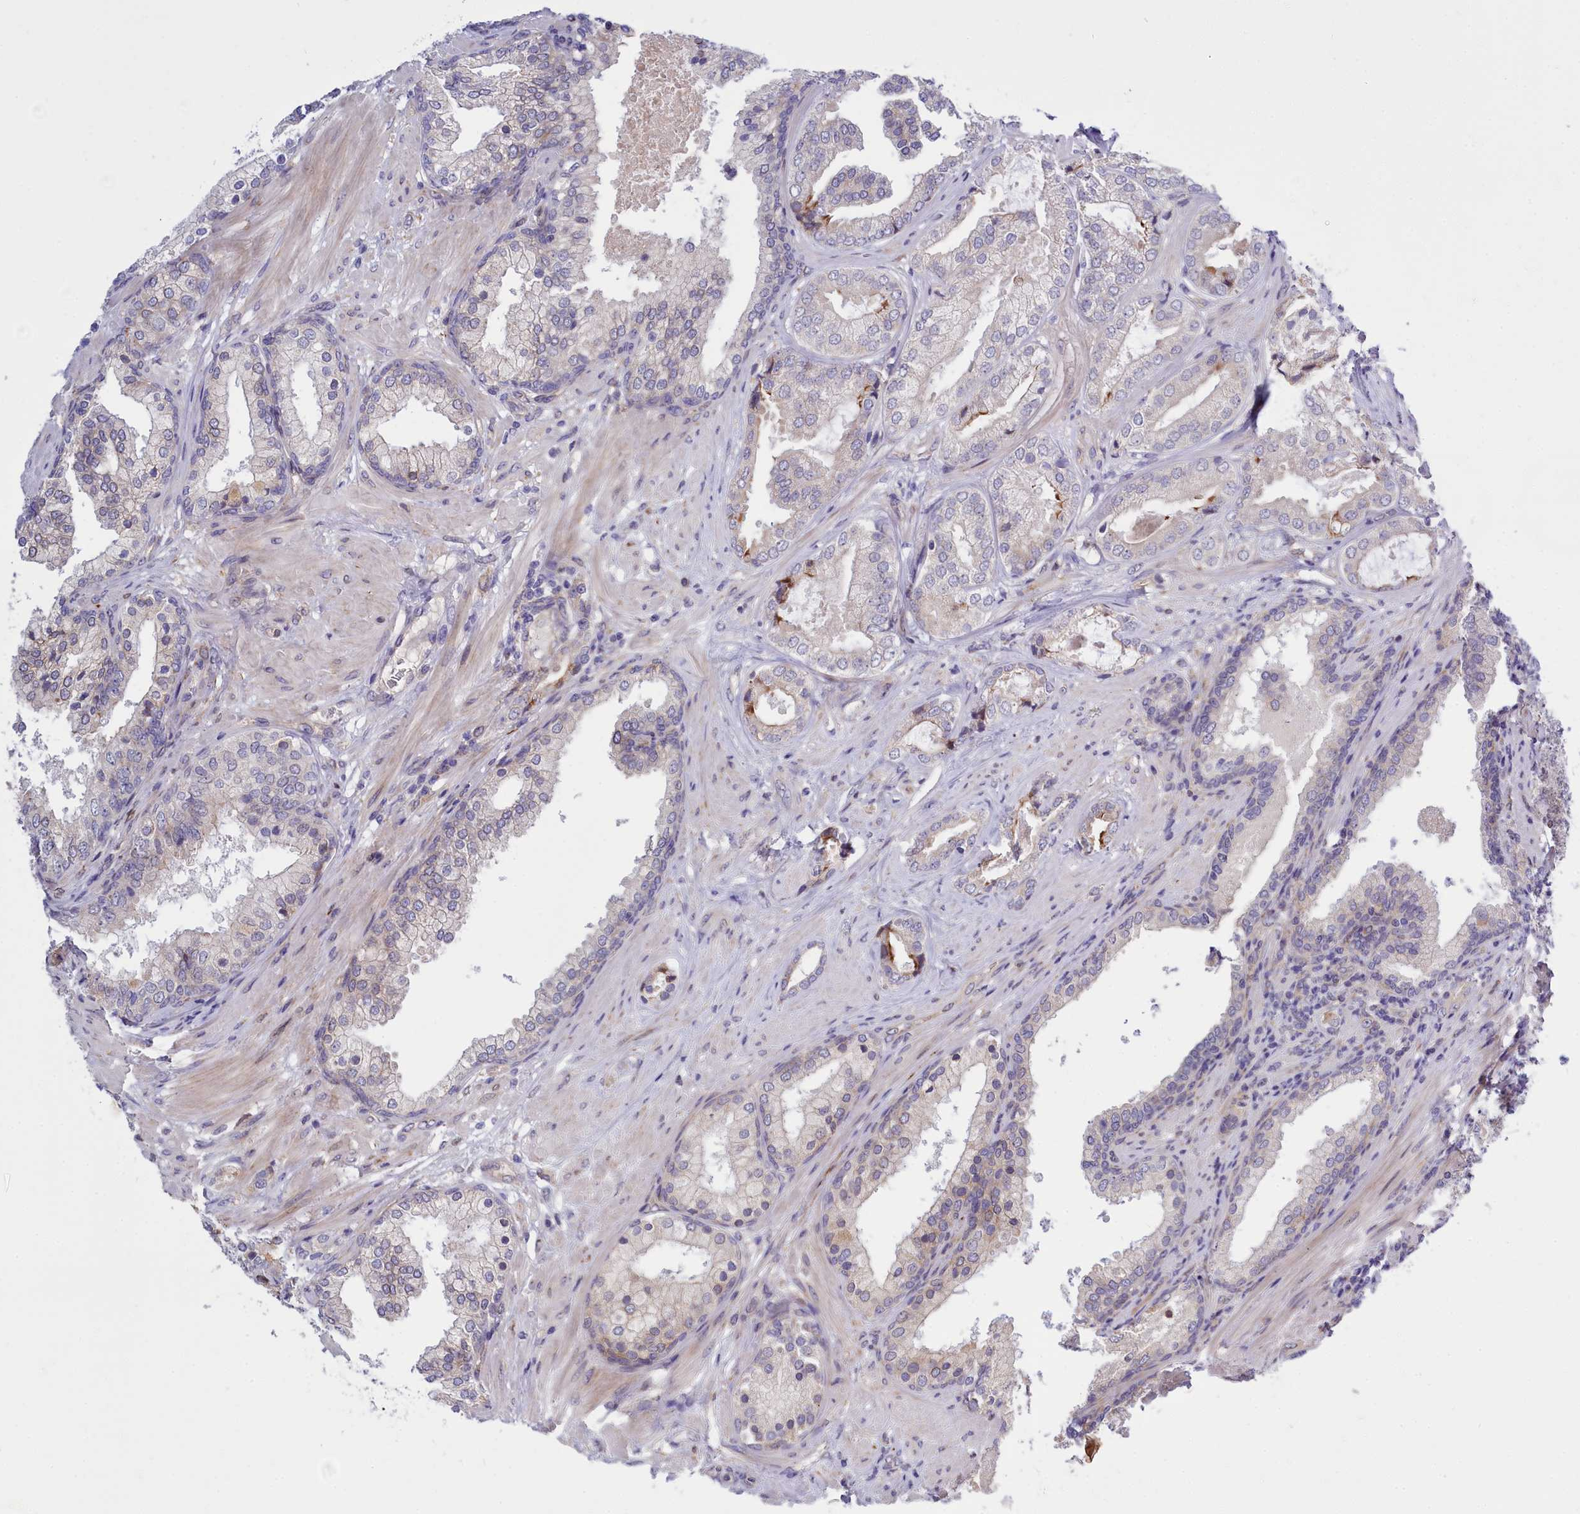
{"staining": {"intensity": "negative", "quantity": "none", "location": "none"}, "tissue": "prostate cancer", "cell_type": "Tumor cells", "image_type": "cancer", "snomed": [{"axis": "morphology", "description": "Adenocarcinoma, High grade"}, {"axis": "topography", "description": "Prostate"}], "caption": "High-grade adenocarcinoma (prostate) was stained to show a protein in brown. There is no significant staining in tumor cells.", "gene": "RAPGEF4", "patient": {"sex": "male", "age": 60}}